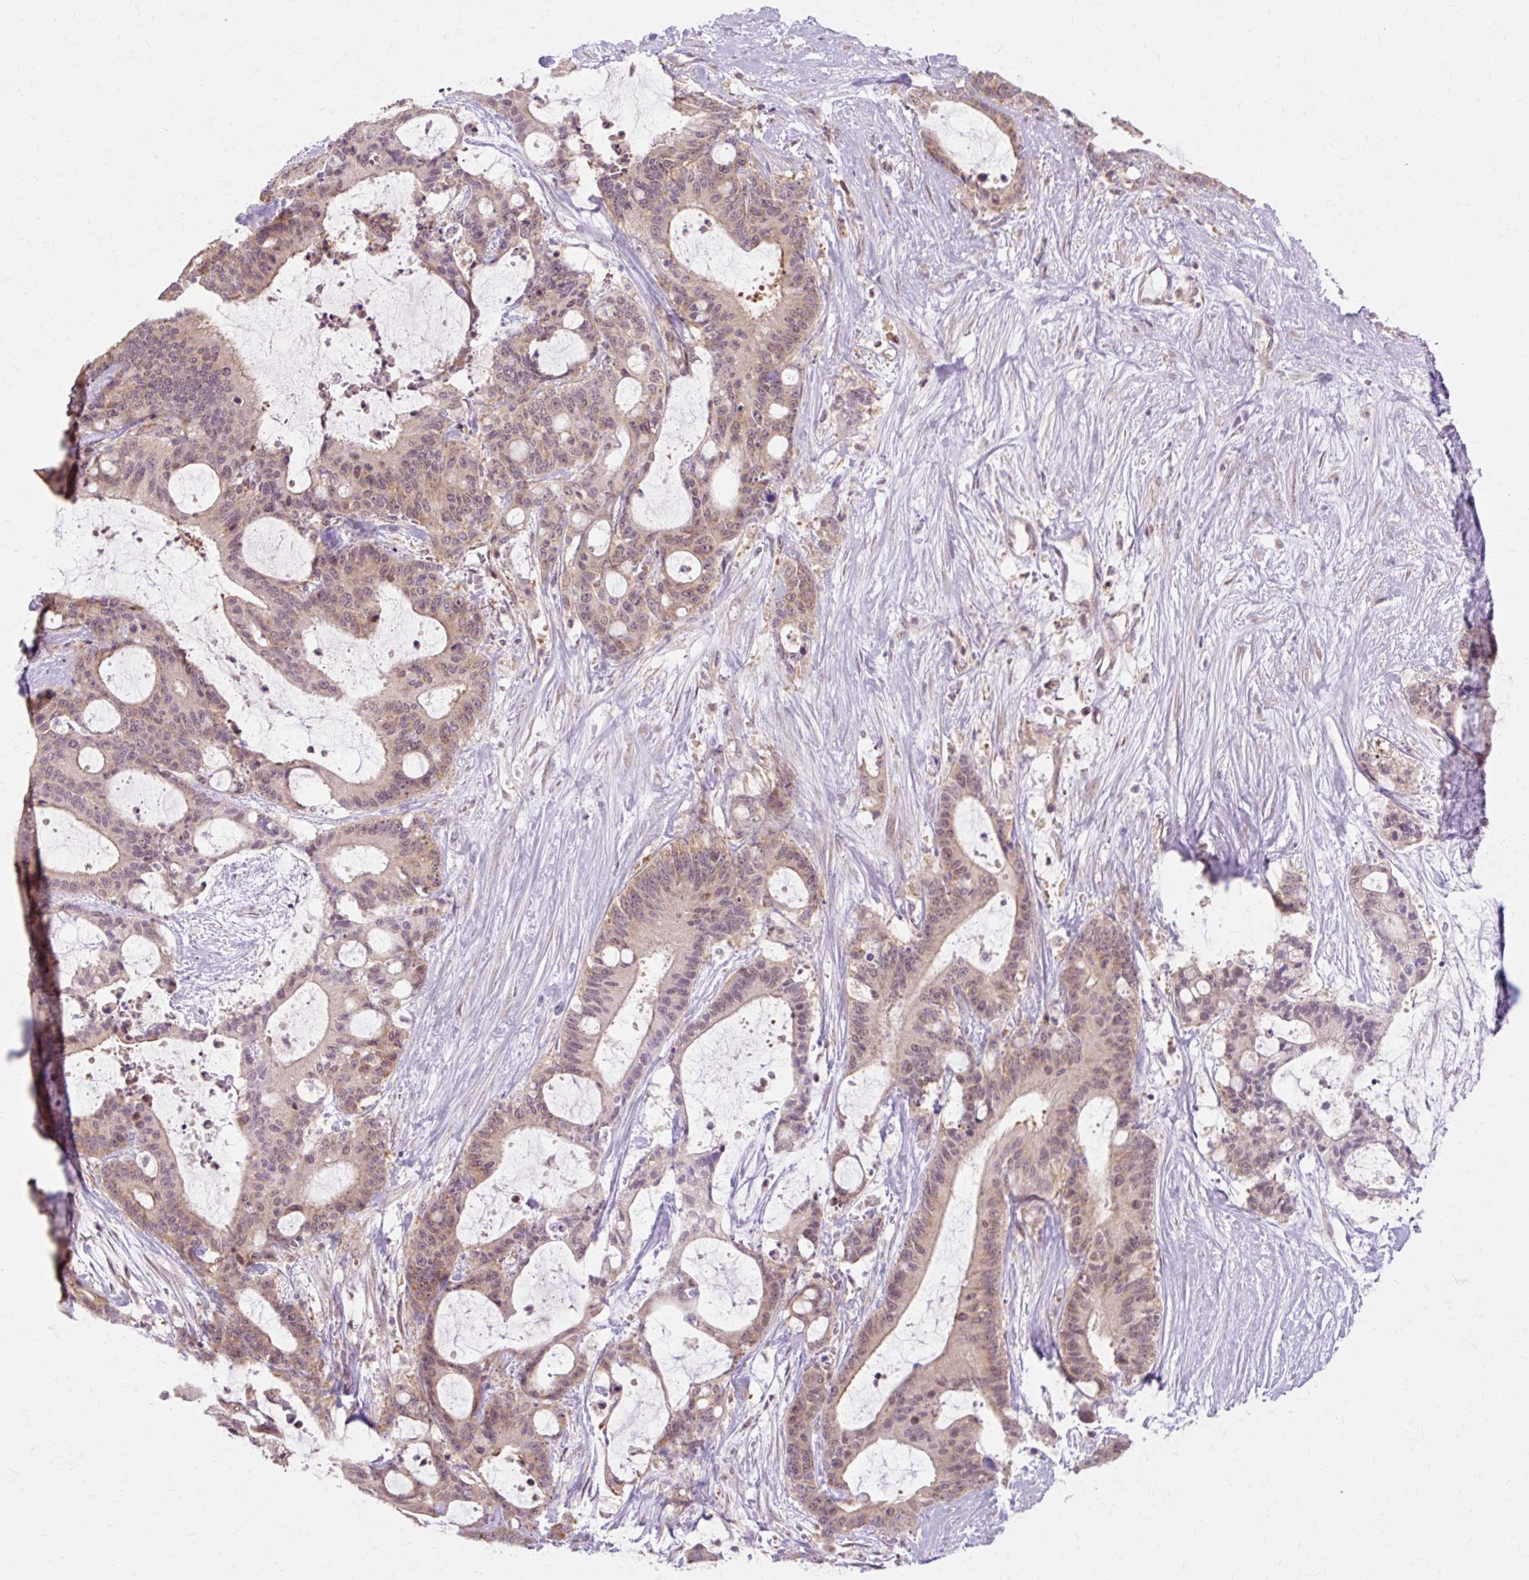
{"staining": {"intensity": "weak", "quantity": ">75%", "location": "cytoplasmic/membranous,nuclear"}, "tissue": "liver cancer", "cell_type": "Tumor cells", "image_type": "cancer", "snomed": [{"axis": "morphology", "description": "Normal tissue, NOS"}, {"axis": "morphology", "description": "Cholangiocarcinoma"}, {"axis": "topography", "description": "Liver"}, {"axis": "topography", "description": "Peripheral nerve tissue"}], "caption": "IHC of human liver cancer (cholangiocarcinoma) exhibits low levels of weak cytoplasmic/membranous and nuclear positivity in about >75% of tumor cells.", "gene": "GEMIN2", "patient": {"sex": "female", "age": 73}}